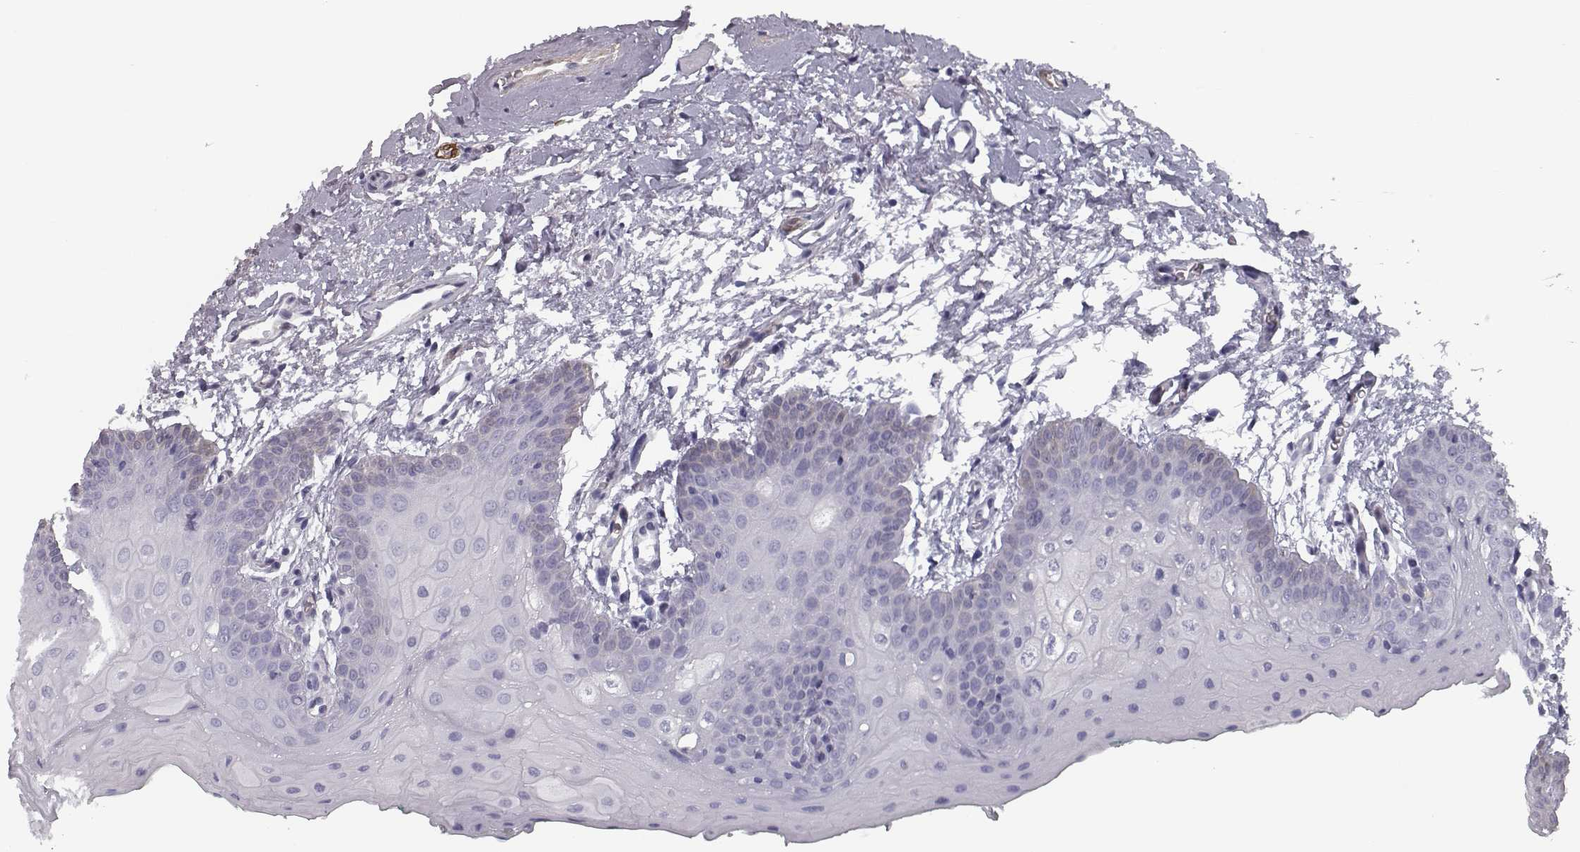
{"staining": {"intensity": "negative", "quantity": "none", "location": "none"}, "tissue": "oral mucosa", "cell_type": "Squamous epithelial cells", "image_type": "normal", "snomed": [{"axis": "morphology", "description": "Normal tissue, NOS"}, {"axis": "morphology", "description": "Squamous cell carcinoma, NOS"}, {"axis": "topography", "description": "Oral tissue"}, {"axis": "topography", "description": "Head-Neck"}], "caption": "High power microscopy photomicrograph of an IHC photomicrograph of unremarkable oral mucosa, revealing no significant positivity in squamous epithelial cells. (Immunohistochemistry (ihc), brightfield microscopy, high magnification).", "gene": "ISYNA1", "patient": {"sex": "female", "age": 50}}